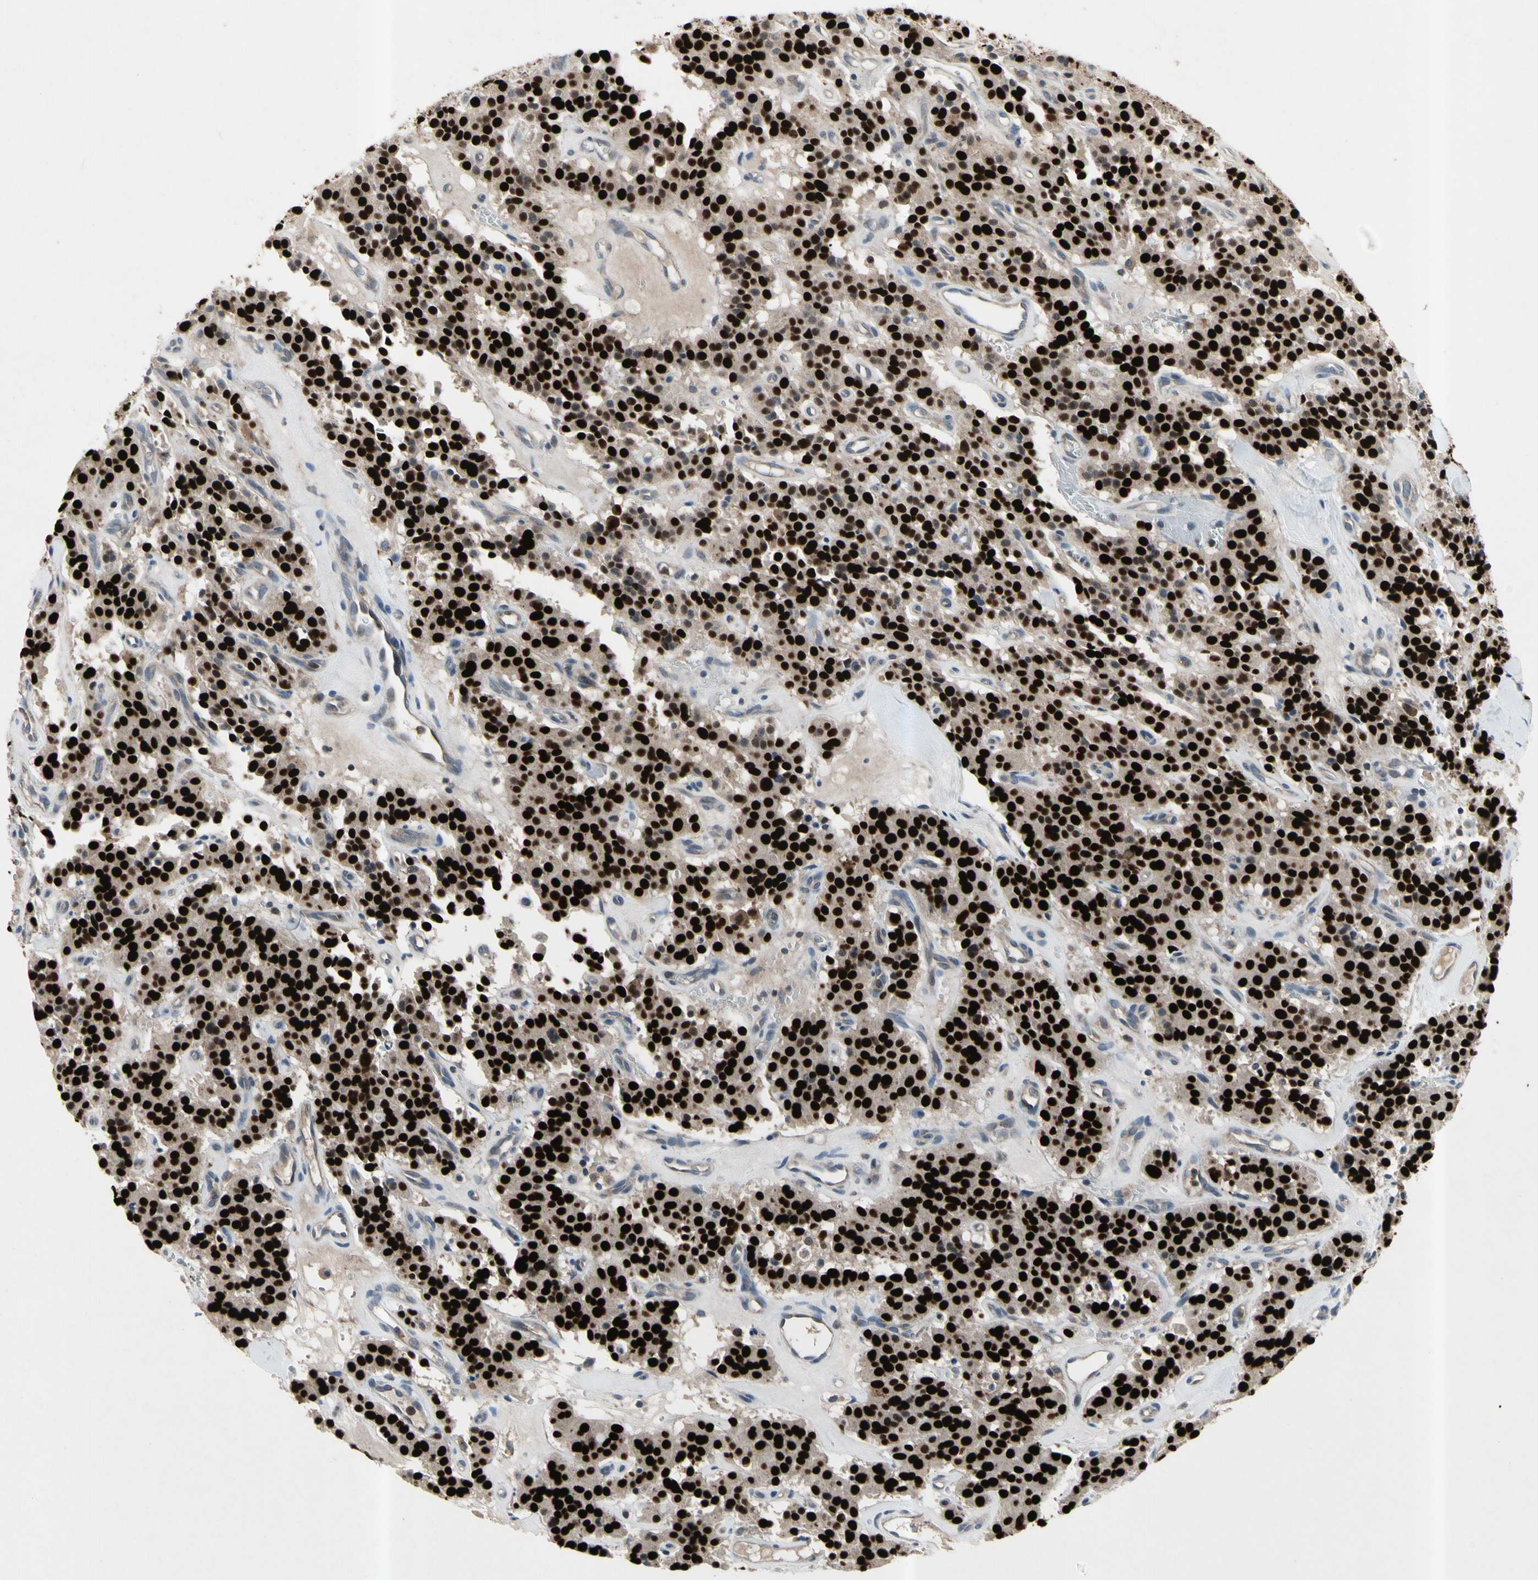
{"staining": {"intensity": "strong", "quantity": ">75%", "location": "nuclear"}, "tissue": "carcinoid", "cell_type": "Tumor cells", "image_type": "cancer", "snomed": [{"axis": "morphology", "description": "Carcinoid, malignant, NOS"}, {"axis": "topography", "description": "Lung"}], "caption": "A brown stain labels strong nuclear positivity of a protein in malignant carcinoid tumor cells.", "gene": "NMI", "patient": {"sex": "male", "age": 30}}